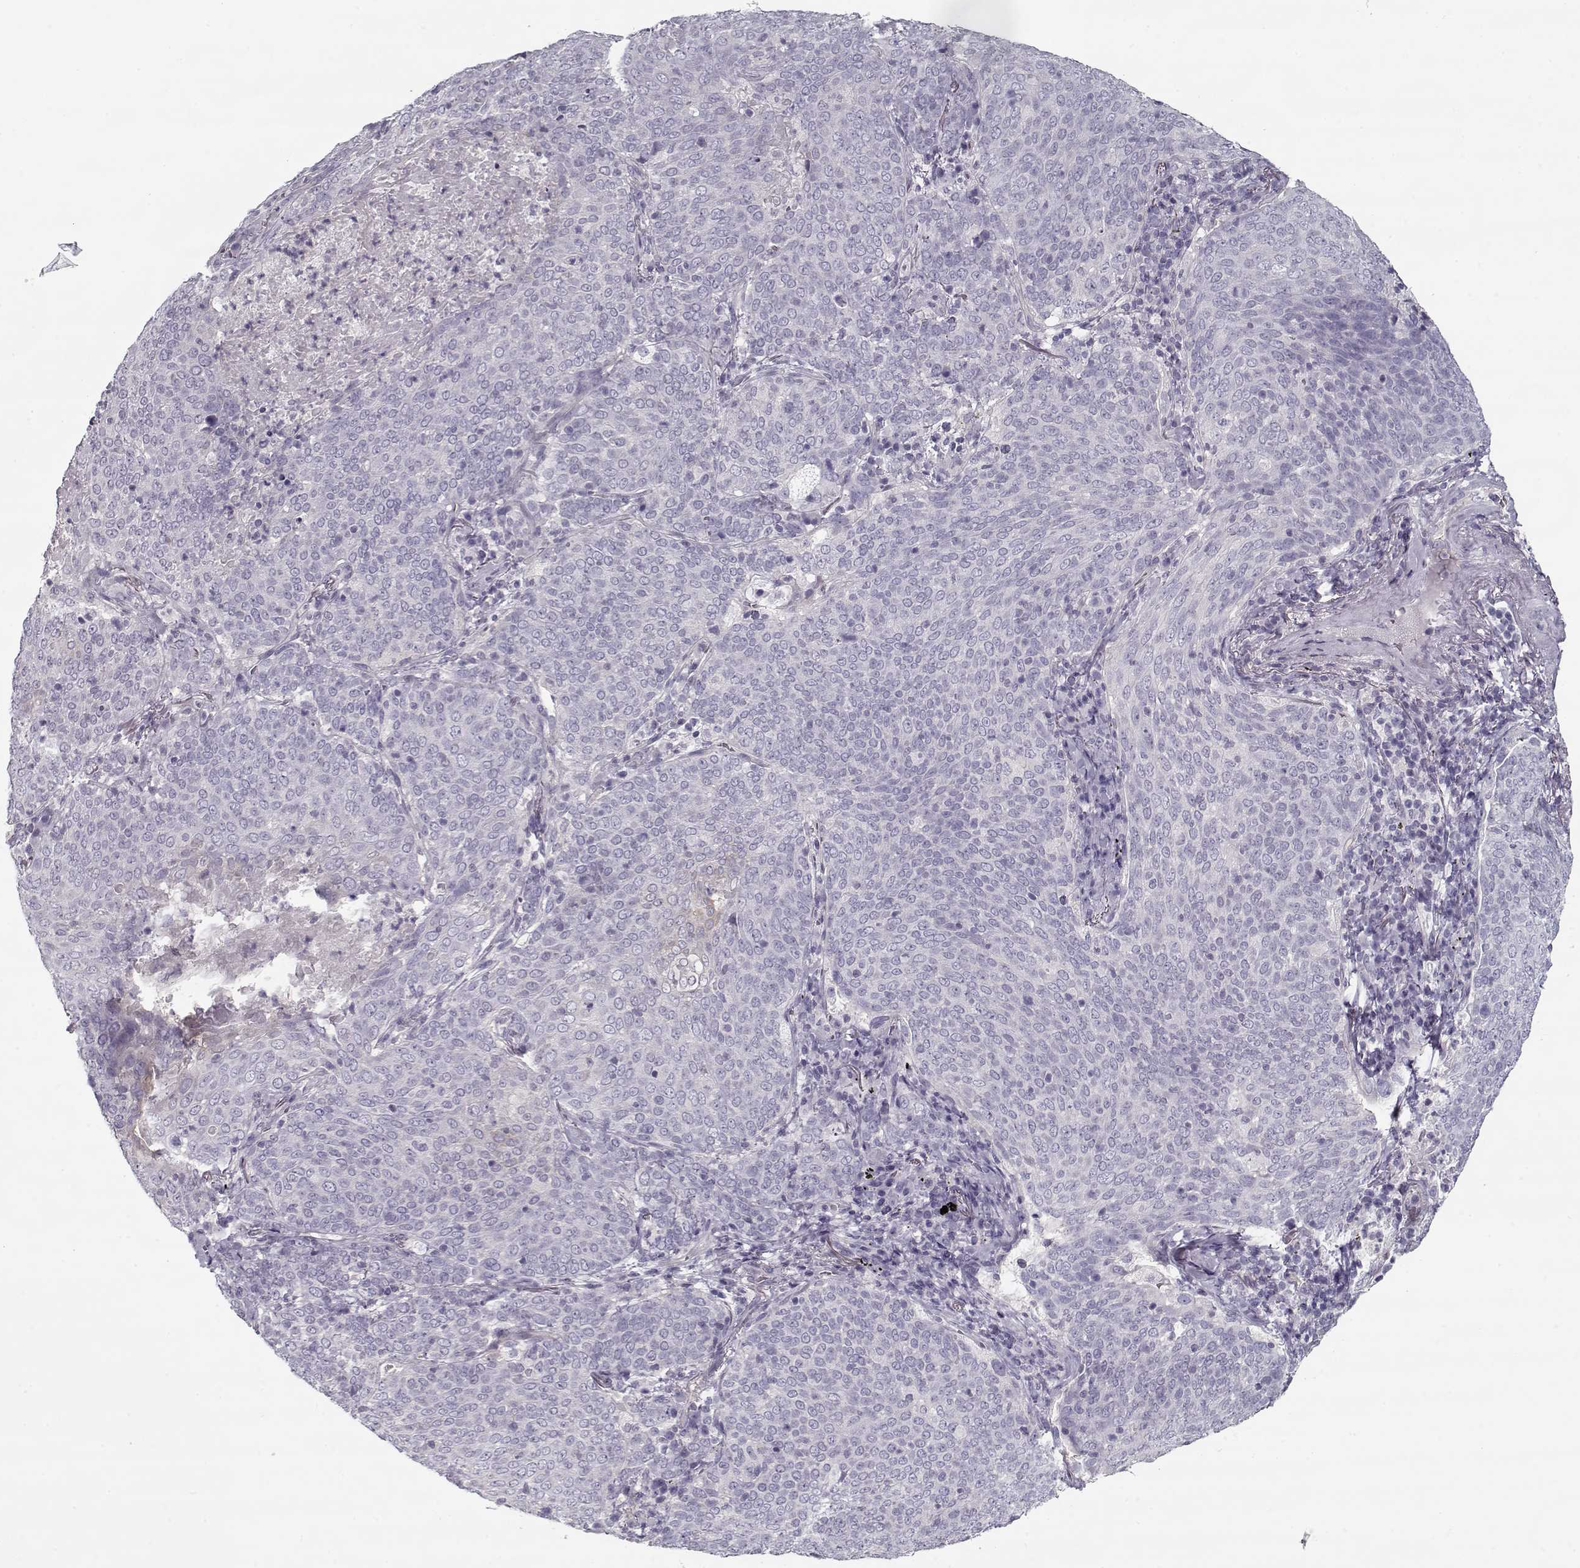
{"staining": {"intensity": "negative", "quantity": "none", "location": "none"}, "tissue": "lung cancer", "cell_type": "Tumor cells", "image_type": "cancer", "snomed": [{"axis": "morphology", "description": "Squamous cell carcinoma, NOS"}, {"axis": "topography", "description": "Lung"}], "caption": "Immunohistochemistry (IHC) of lung squamous cell carcinoma reveals no expression in tumor cells. (DAB immunohistochemistry (IHC), high magnification).", "gene": "CCDC136", "patient": {"sex": "male", "age": 82}}